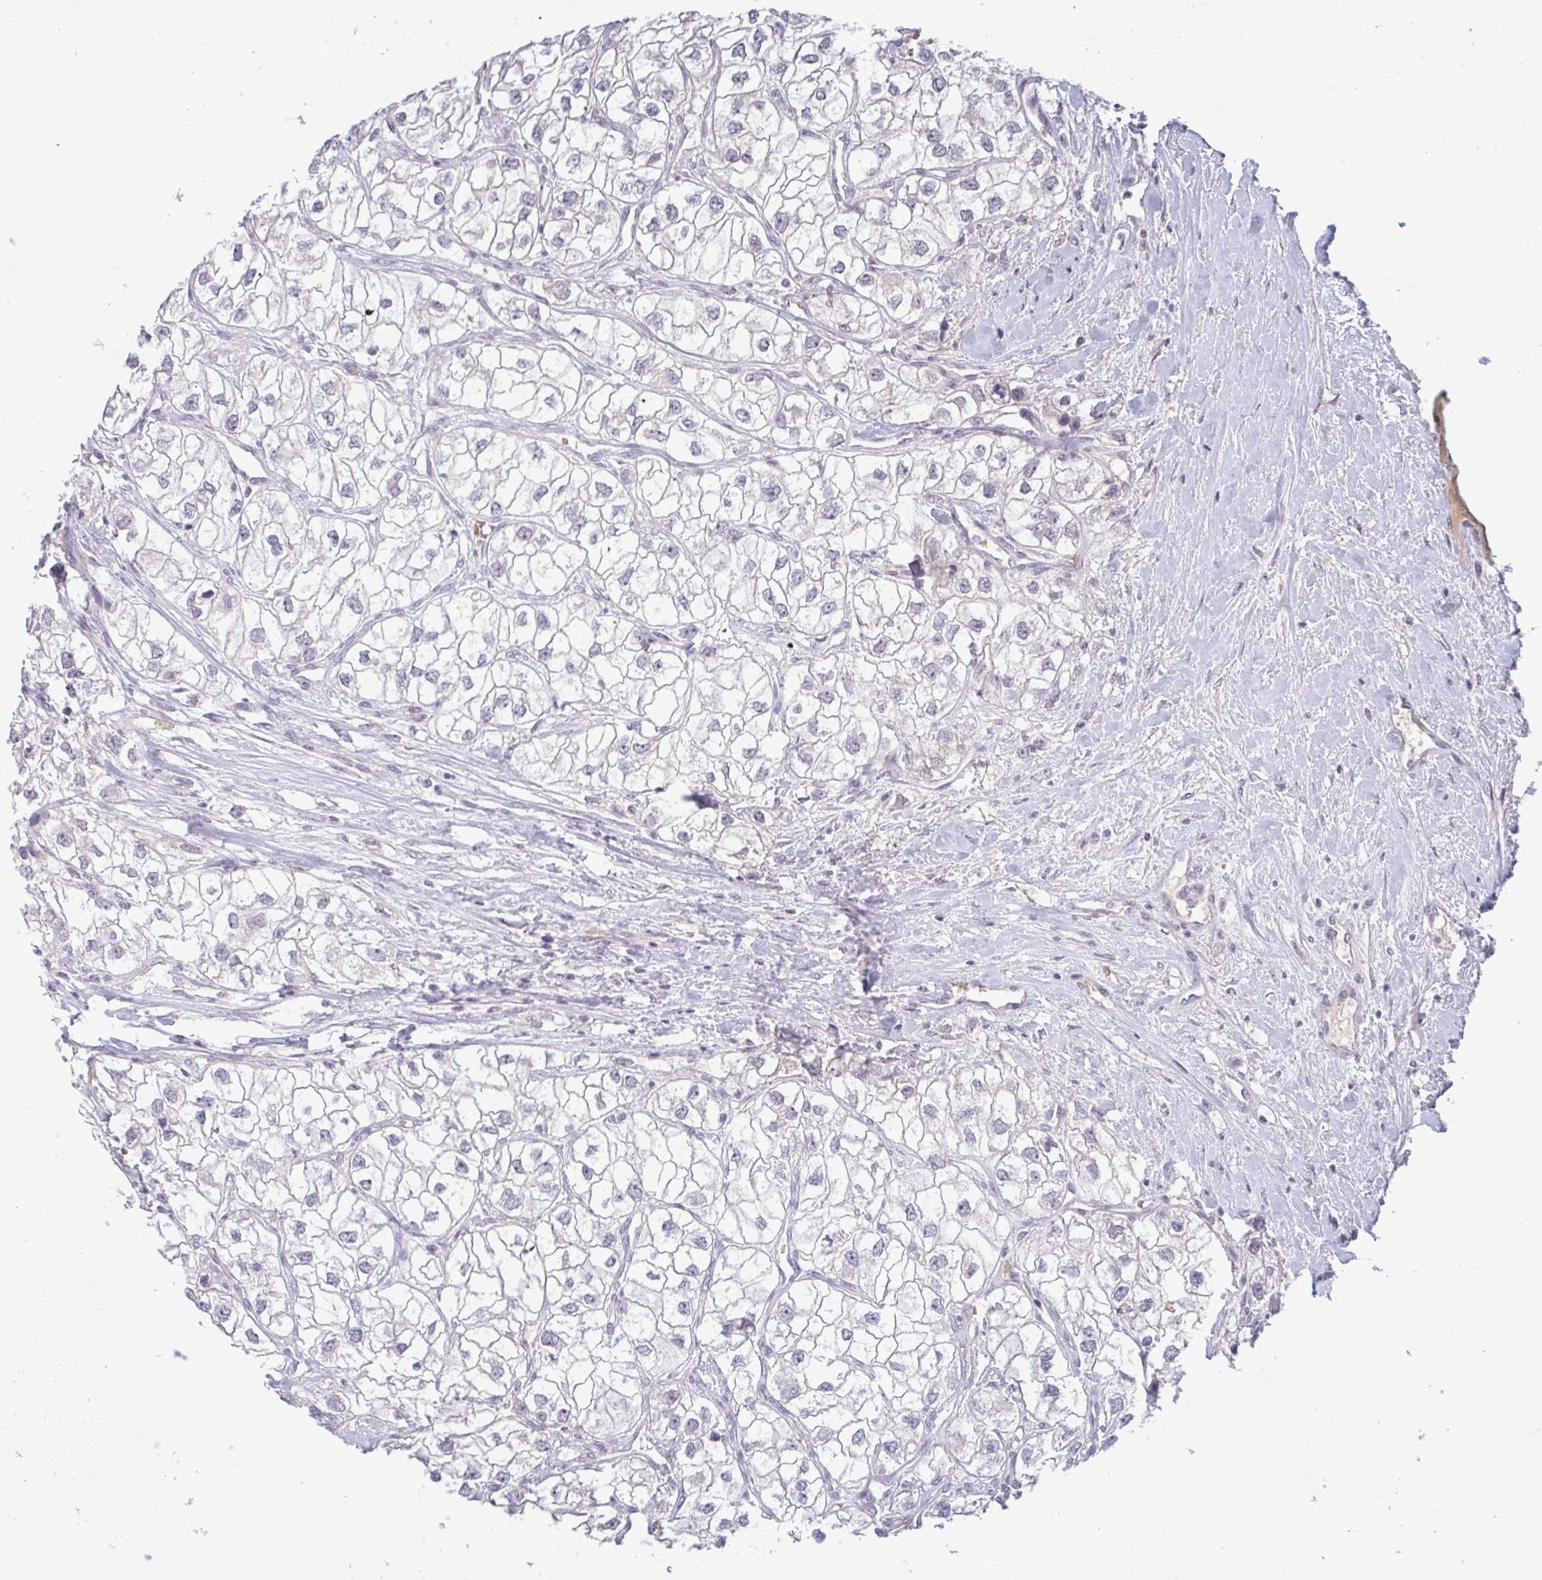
{"staining": {"intensity": "negative", "quantity": "none", "location": "none"}, "tissue": "renal cancer", "cell_type": "Tumor cells", "image_type": "cancer", "snomed": [{"axis": "morphology", "description": "Adenocarcinoma, NOS"}, {"axis": "topography", "description": "Kidney"}], "caption": "This is a photomicrograph of immunohistochemistry staining of renal cancer, which shows no expression in tumor cells.", "gene": "RHAG", "patient": {"sex": "male", "age": 59}}